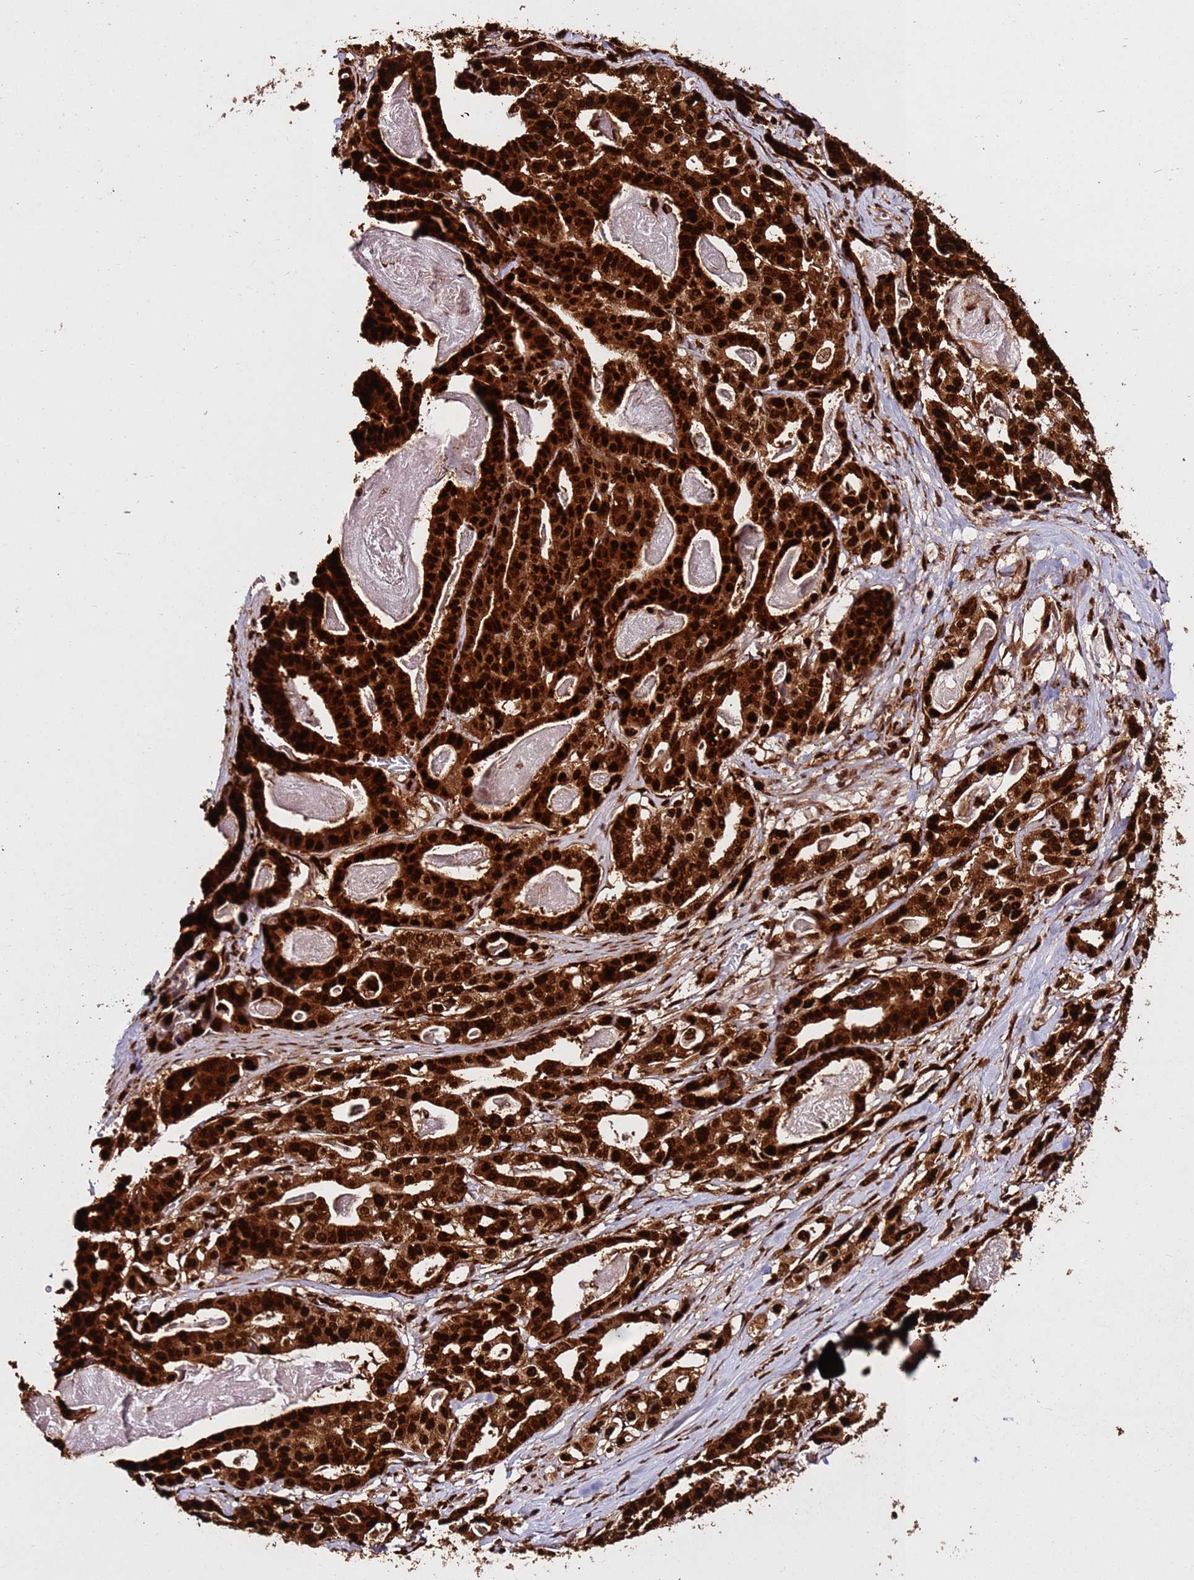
{"staining": {"intensity": "strong", "quantity": ">75%", "location": "cytoplasmic/membranous,nuclear"}, "tissue": "stomach cancer", "cell_type": "Tumor cells", "image_type": "cancer", "snomed": [{"axis": "morphology", "description": "Adenocarcinoma, NOS"}, {"axis": "topography", "description": "Stomach"}], "caption": "Immunohistochemistry (IHC) micrograph of neoplastic tissue: human stomach adenocarcinoma stained using immunohistochemistry reveals high levels of strong protein expression localized specifically in the cytoplasmic/membranous and nuclear of tumor cells, appearing as a cytoplasmic/membranous and nuclear brown color.", "gene": "HNRNPAB", "patient": {"sex": "male", "age": 48}}